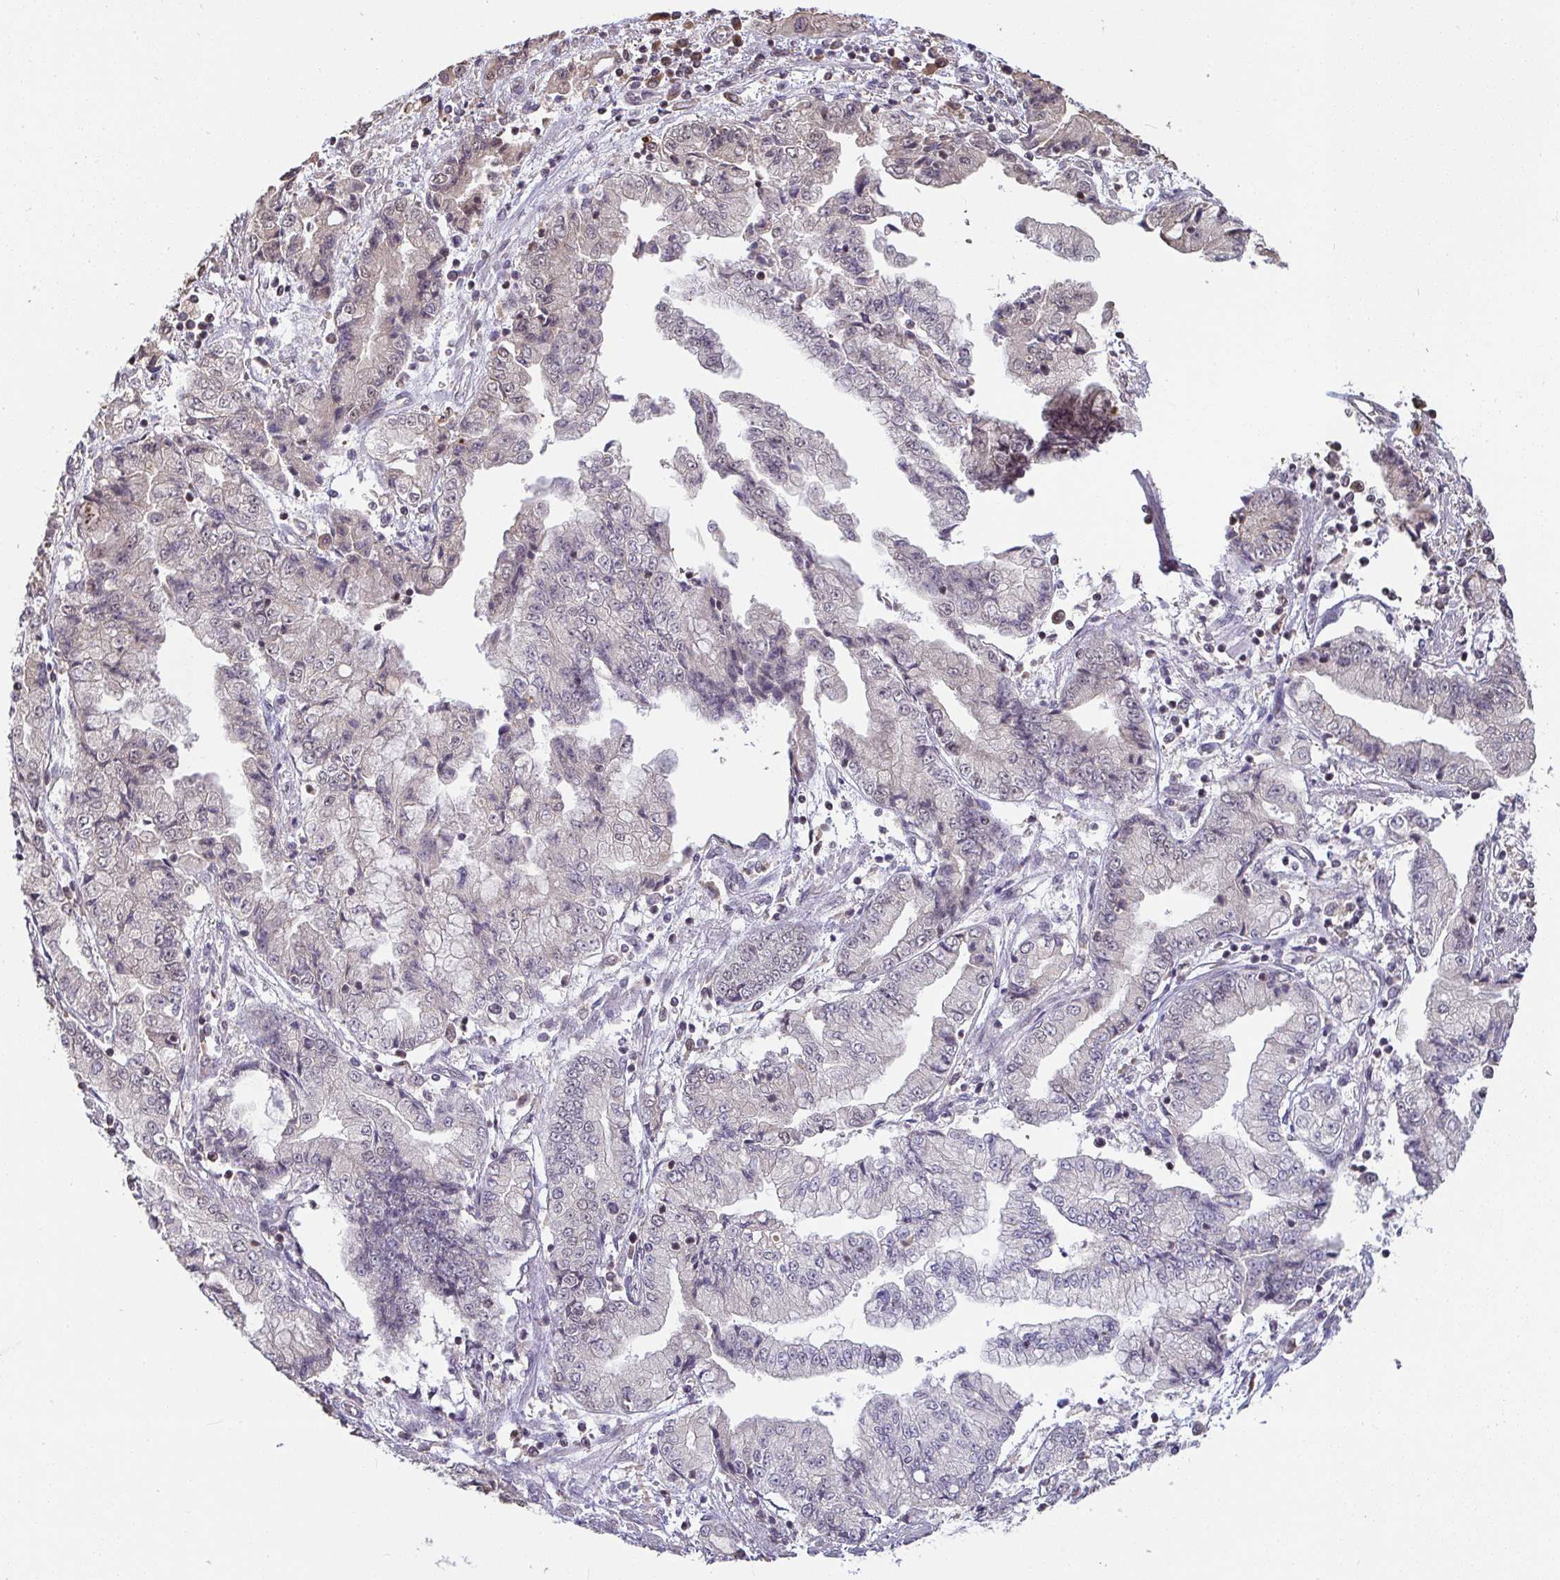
{"staining": {"intensity": "negative", "quantity": "none", "location": "none"}, "tissue": "stomach cancer", "cell_type": "Tumor cells", "image_type": "cancer", "snomed": [{"axis": "morphology", "description": "Adenocarcinoma, NOS"}, {"axis": "topography", "description": "Stomach, upper"}], "caption": "High power microscopy image of an immunohistochemistry histopathology image of stomach cancer (adenocarcinoma), revealing no significant staining in tumor cells. The staining is performed using DAB brown chromogen with nuclei counter-stained in using hematoxylin.", "gene": "SAP30", "patient": {"sex": "female", "age": 74}}